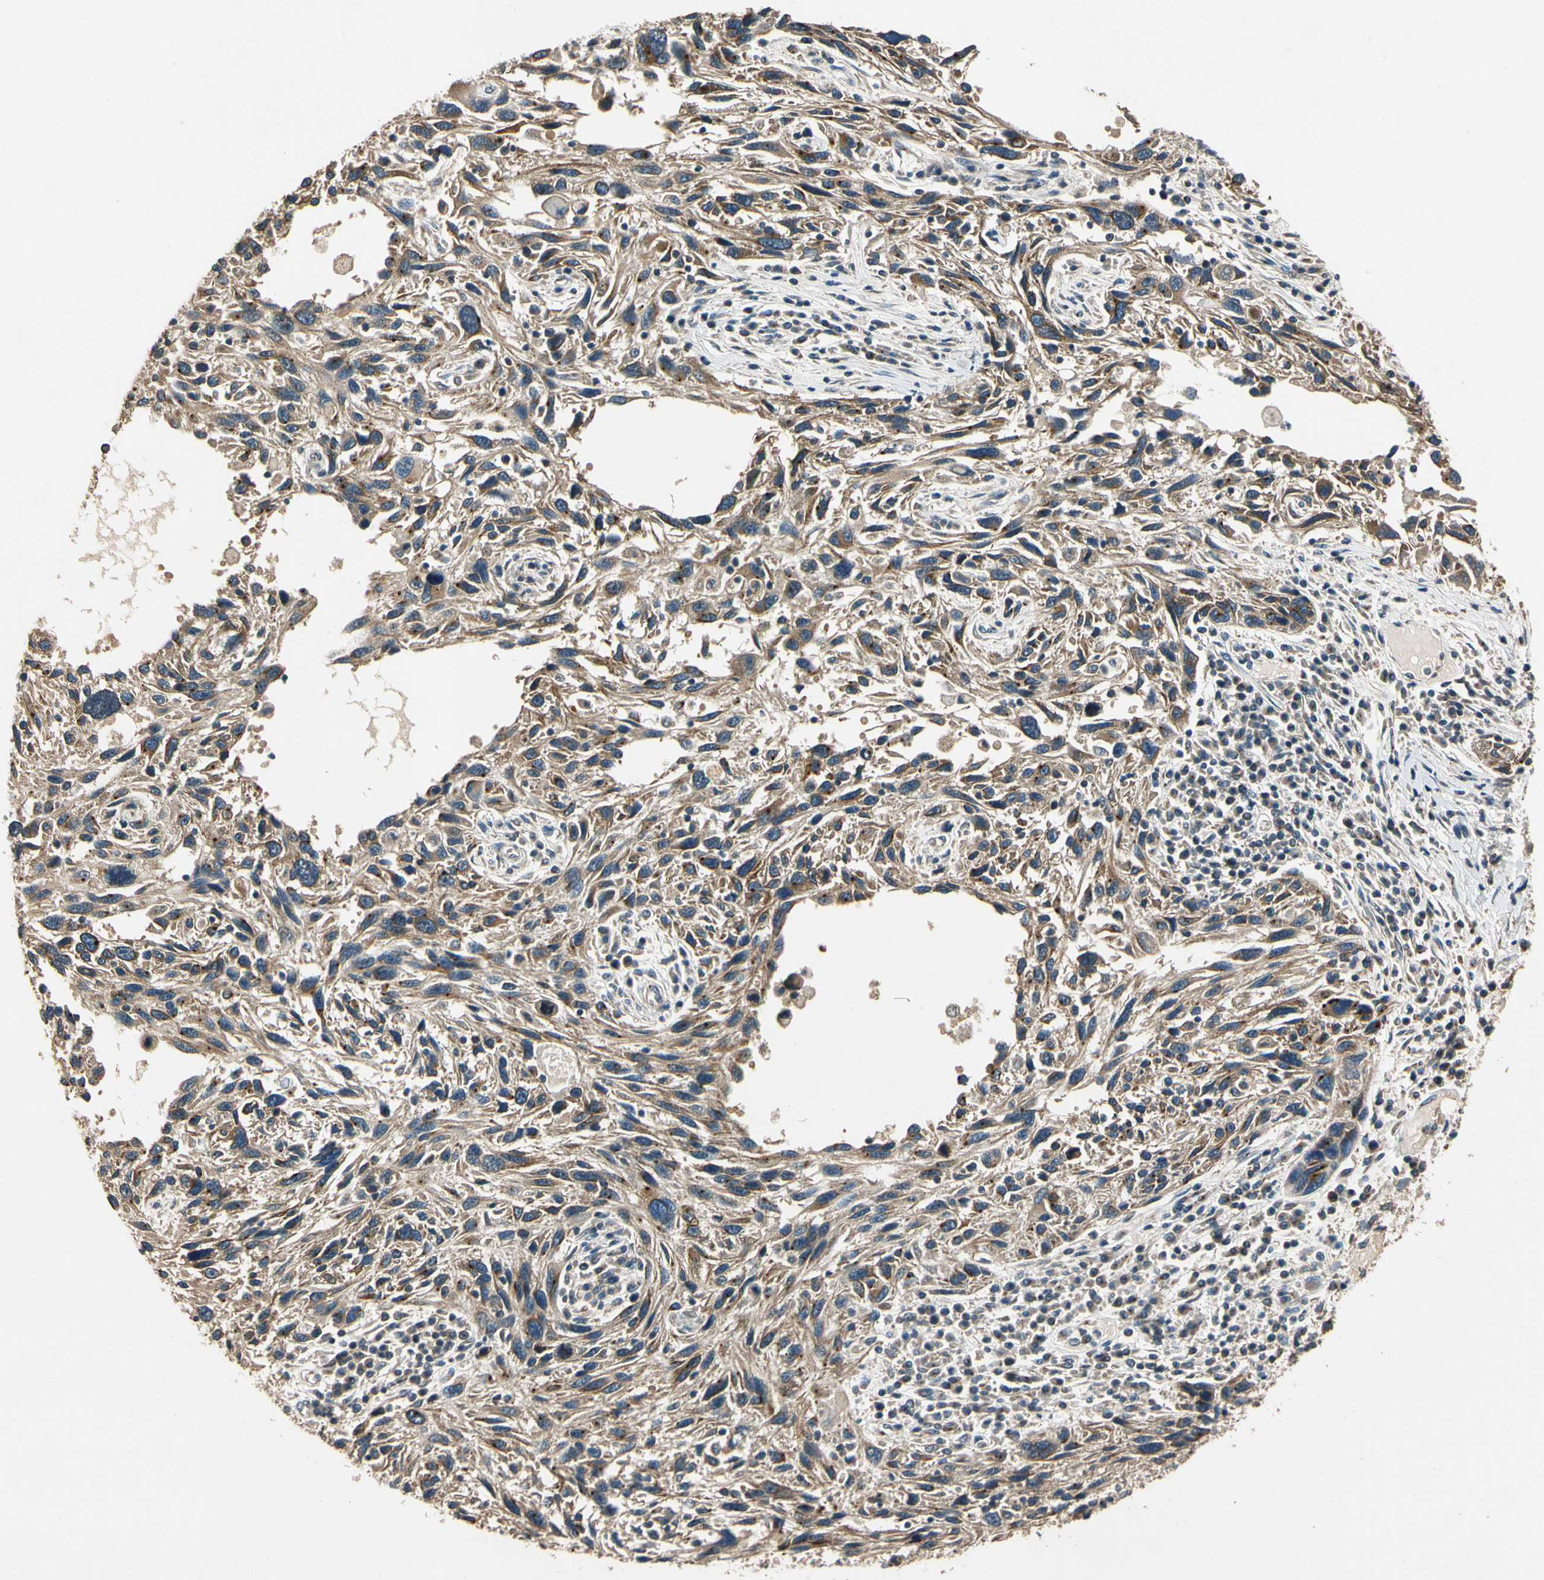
{"staining": {"intensity": "moderate", "quantity": ">75%", "location": "cytoplasmic/membranous"}, "tissue": "melanoma", "cell_type": "Tumor cells", "image_type": "cancer", "snomed": [{"axis": "morphology", "description": "Malignant melanoma, NOS"}, {"axis": "topography", "description": "Skin"}], "caption": "This is an image of immunohistochemistry staining of melanoma, which shows moderate staining in the cytoplasmic/membranous of tumor cells.", "gene": "AKAP9", "patient": {"sex": "male", "age": 53}}